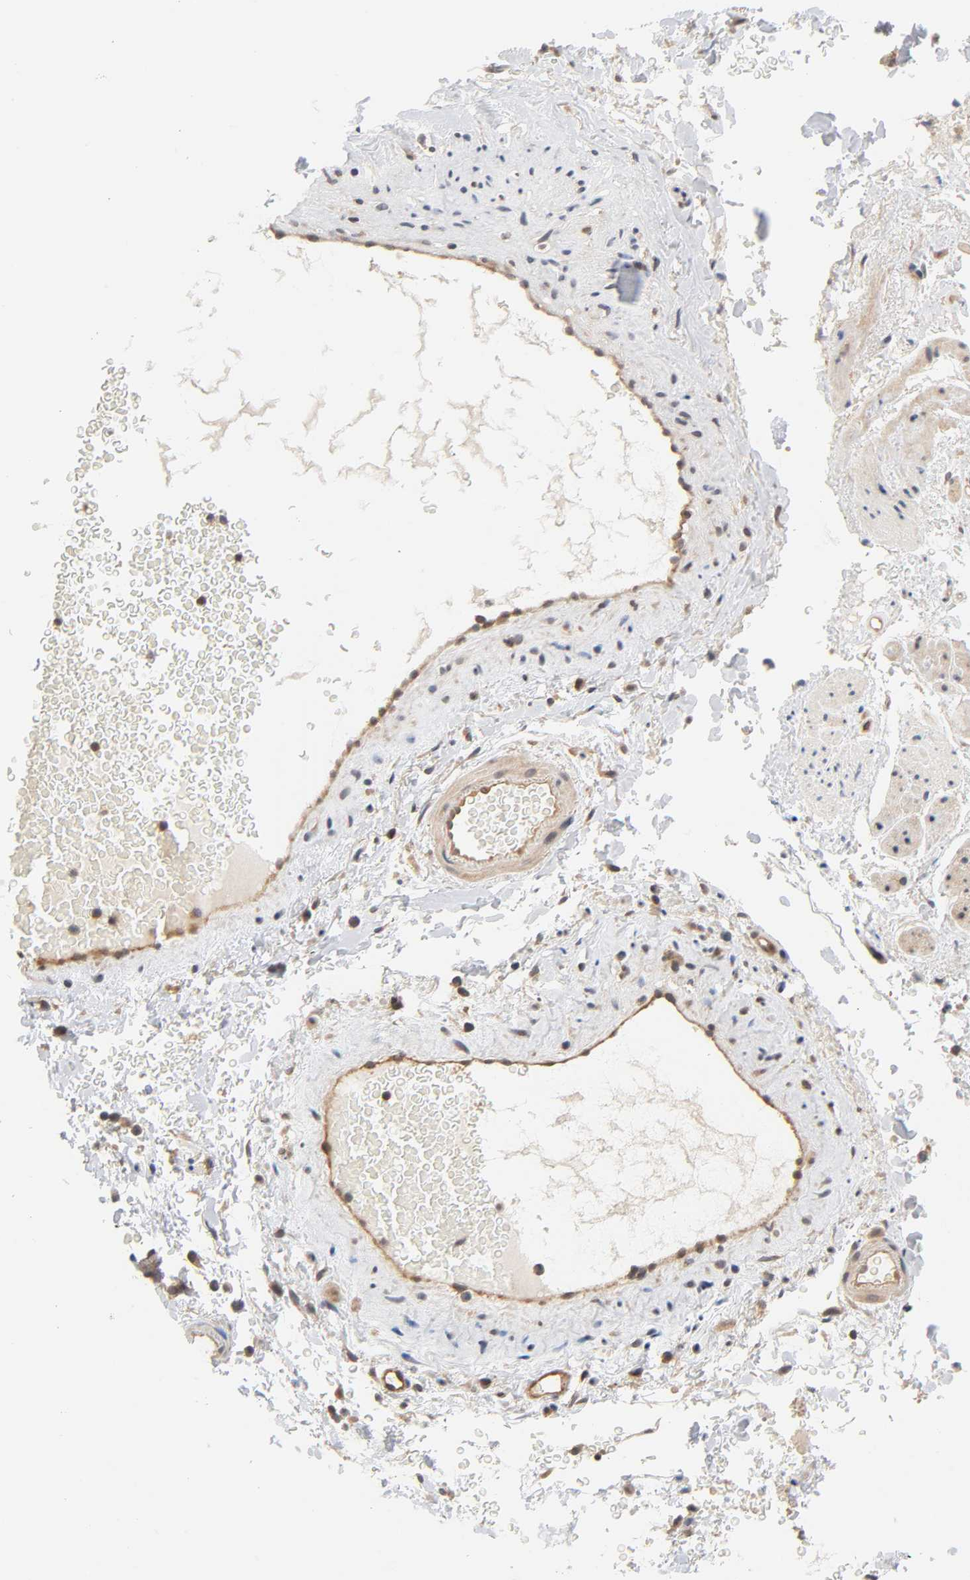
{"staining": {"intensity": "weak", "quantity": ">75%", "location": "cytoplasmic/membranous"}, "tissue": "adipose tissue", "cell_type": "Adipocytes", "image_type": "normal", "snomed": [{"axis": "morphology", "description": "Normal tissue, NOS"}, {"axis": "topography", "description": "Soft tissue"}, {"axis": "topography", "description": "Peripheral nerve tissue"}], "caption": "There is low levels of weak cytoplasmic/membranous staining in adipocytes of unremarkable adipose tissue, as demonstrated by immunohistochemical staining (brown color).", "gene": "PRKAB1", "patient": {"sex": "female", "age": 71}}